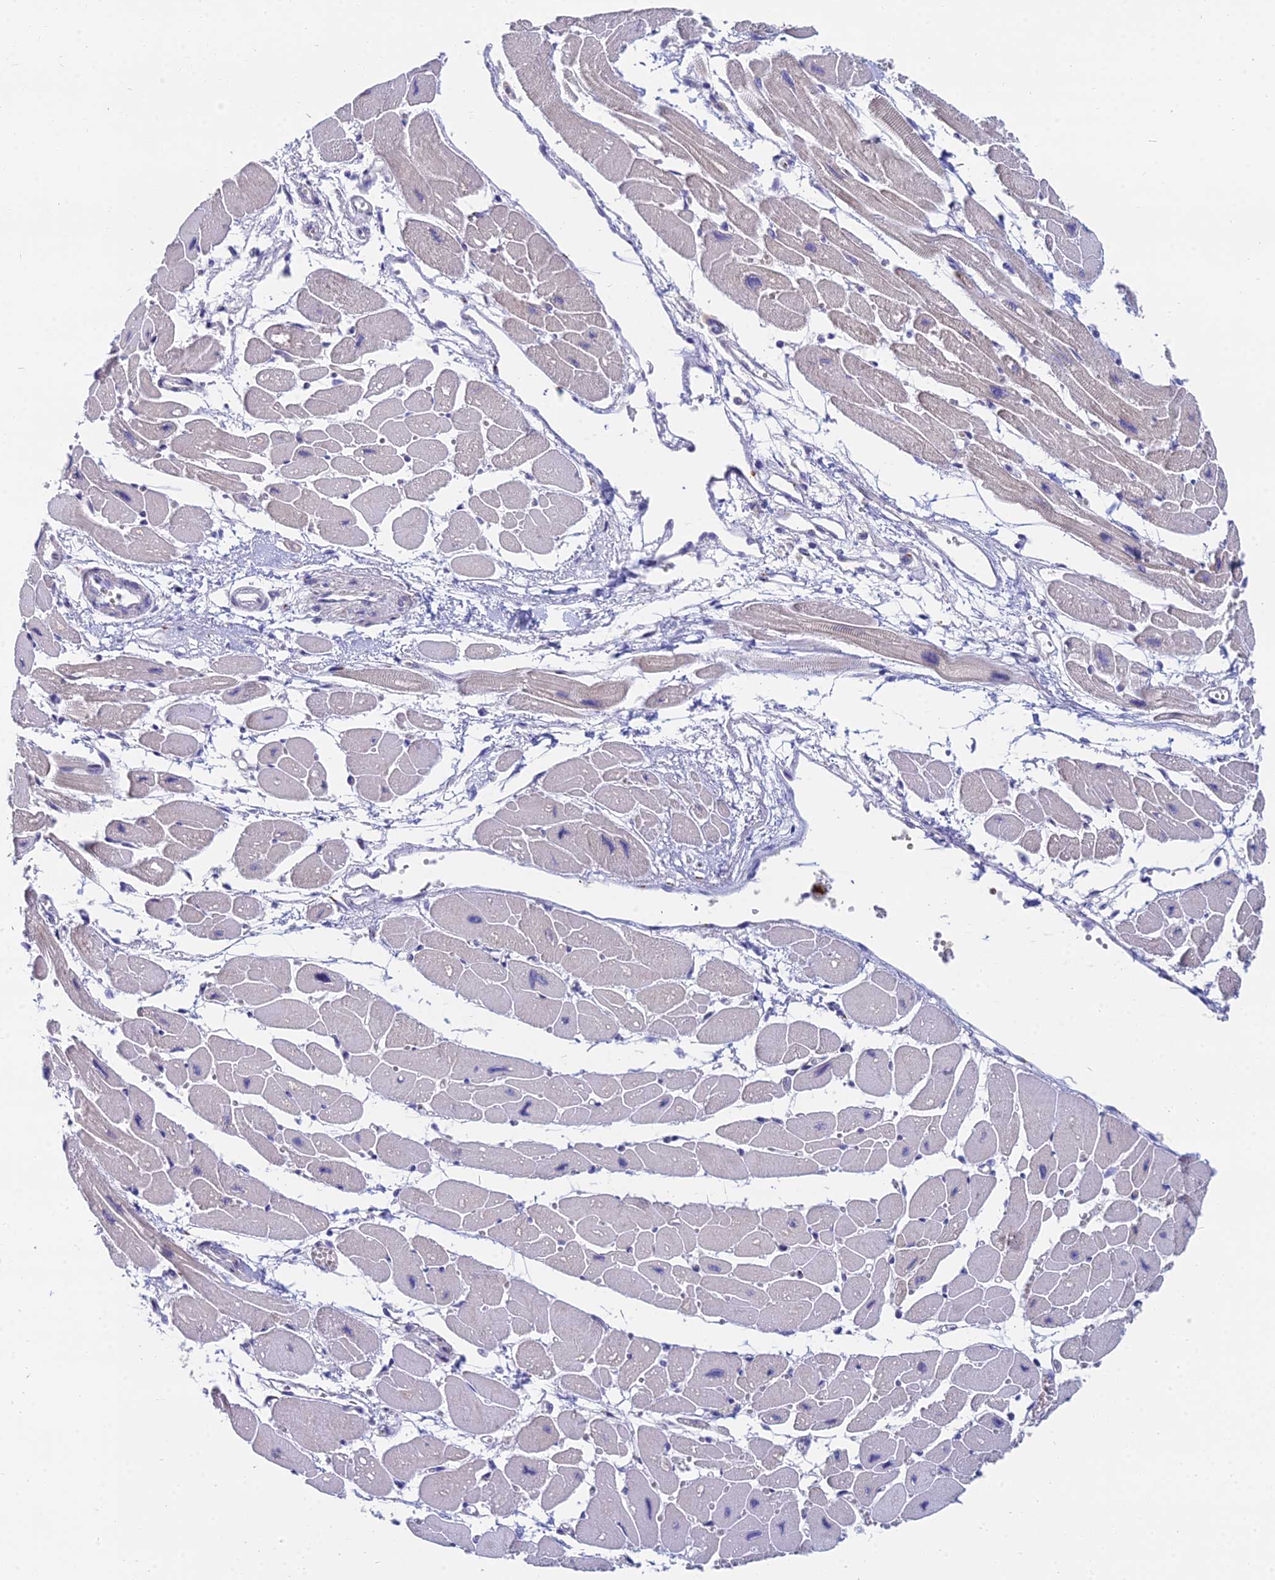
{"staining": {"intensity": "moderate", "quantity": "<25%", "location": "nuclear"}, "tissue": "heart muscle", "cell_type": "Cardiomyocytes", "image_type": "normal", "snomed": [{"axis": "morphology", "description": "Normal tissue, NOS"}, {"axis": "topography", "description": "Heart"}], "caption": "Heart muscle stained with a brown dye reveals moderate nuclear positive positivity in approximately <25% of cardiomyocytes.", "gene": "THOC3", "patient": {"sex": "female", "age": 54}}